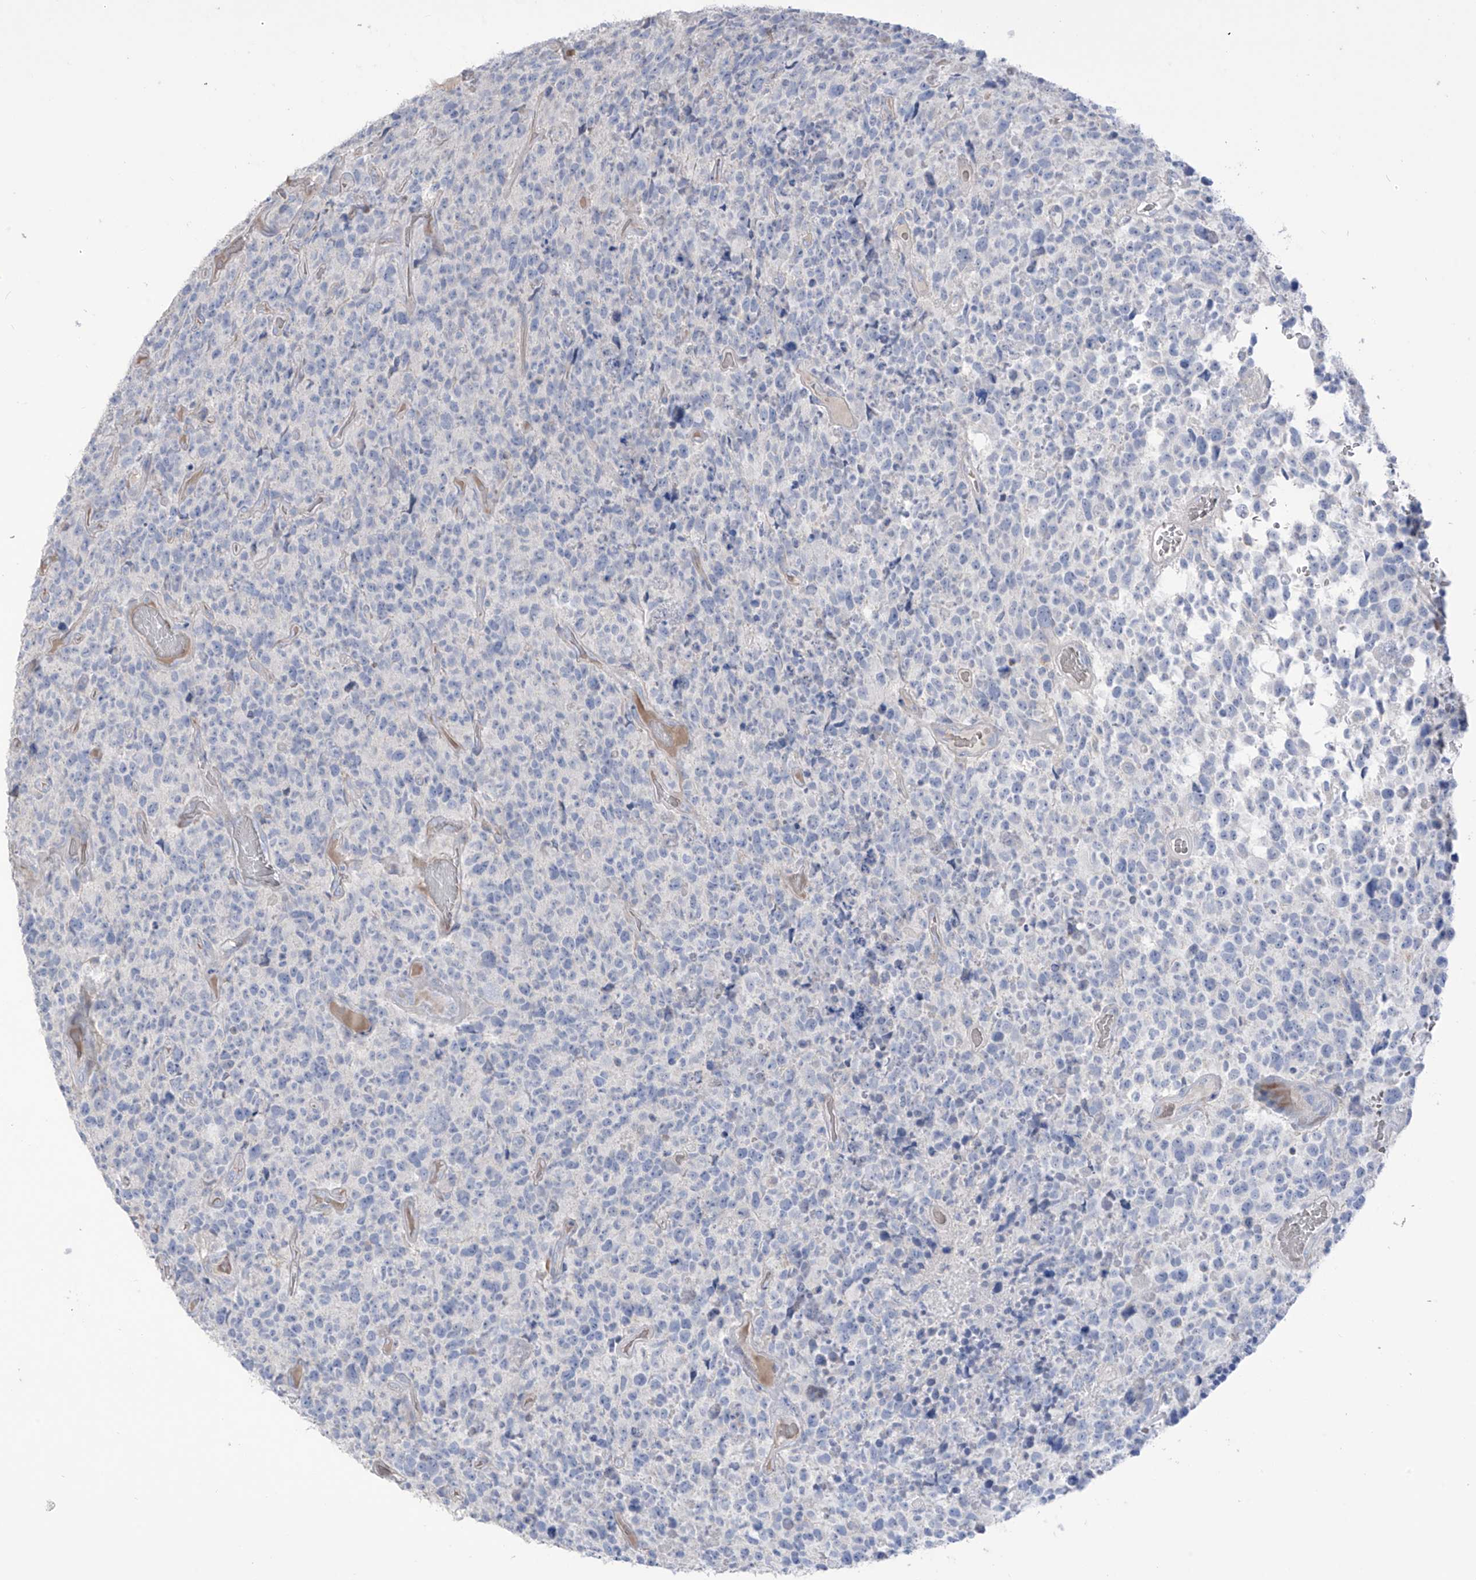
{"staining": {"intensity": "negative", "quantity": "none", "location": "none"}, "tissue": "glioma", "cell_type": "Tumor cells", "image_type": "cancer", "snomed": [{"axis": "morphology", "description": "Glioma, malignant, High grade"}, {"axis": "topography", "description": "Brain"}], "caption": "Immunohistochemistry of human glioma shows no expression in tumor cells.", "gene": "ASPRV1", "patient": {"sex": "male", "age": 69}}